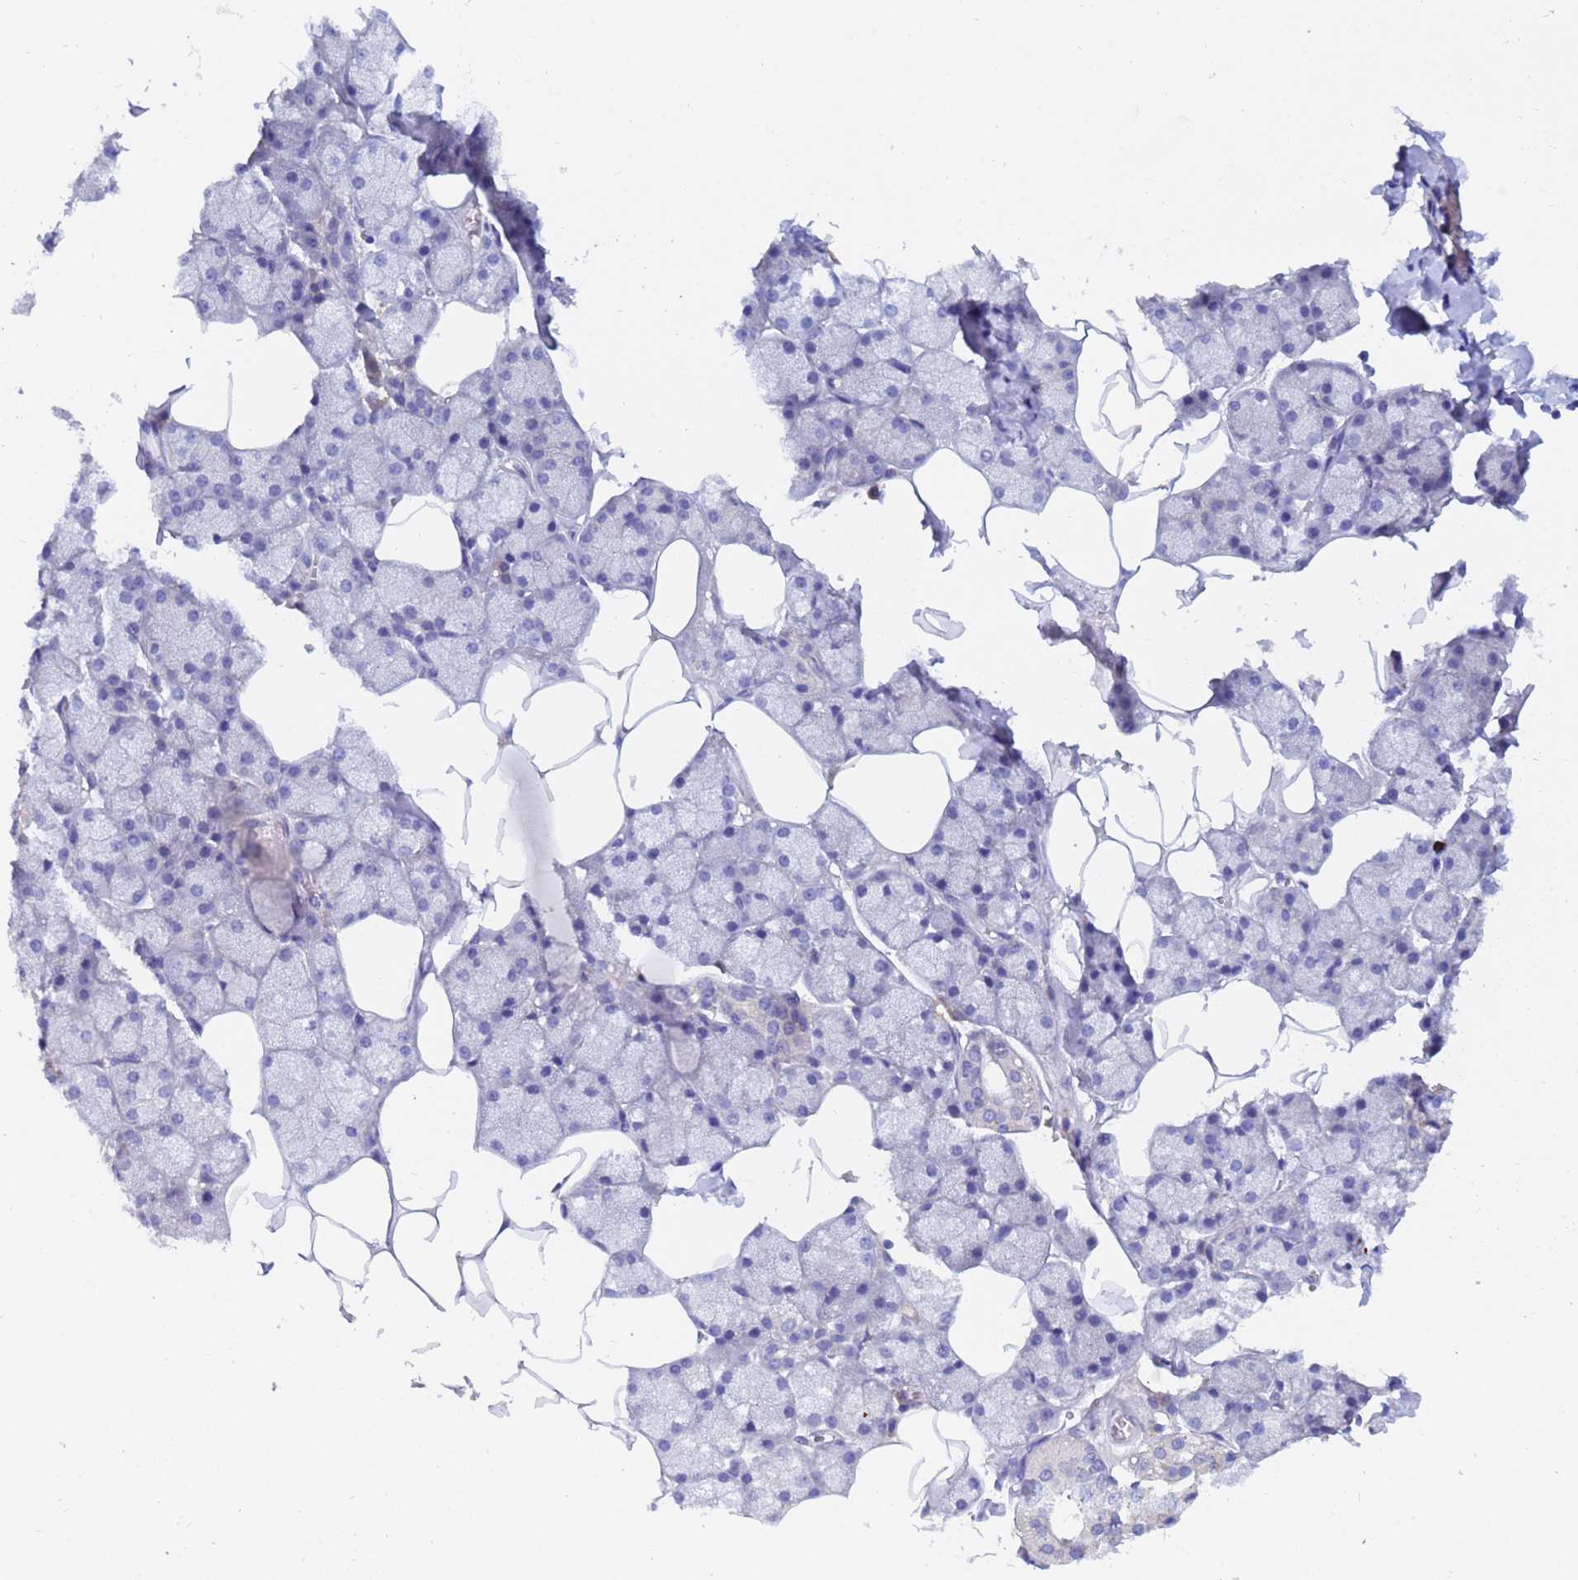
{"staining": {"intensity": "negative", "quantity": "none", "location": "none"}, "tissue": "salivary gland", "cell_type": "Glandular cells", "image_type": "normal", "snomed": [{"axis": "morphology", "description": "Normal tissue, NOS"}, {"axis": "topography", "description": "Salivary gland"}], "caption": "Salivary gland was stained to show a protein in brown. There is no significant staining in glandular cells. (Stains: DAB (3,3'-diaminobenzidine) IHC with hematoxylin counter stain, Microscopy: brightfield microscopy at high magnification).", "gene": "UBE2O", "patient": {"sex": "male", "age": 62}}